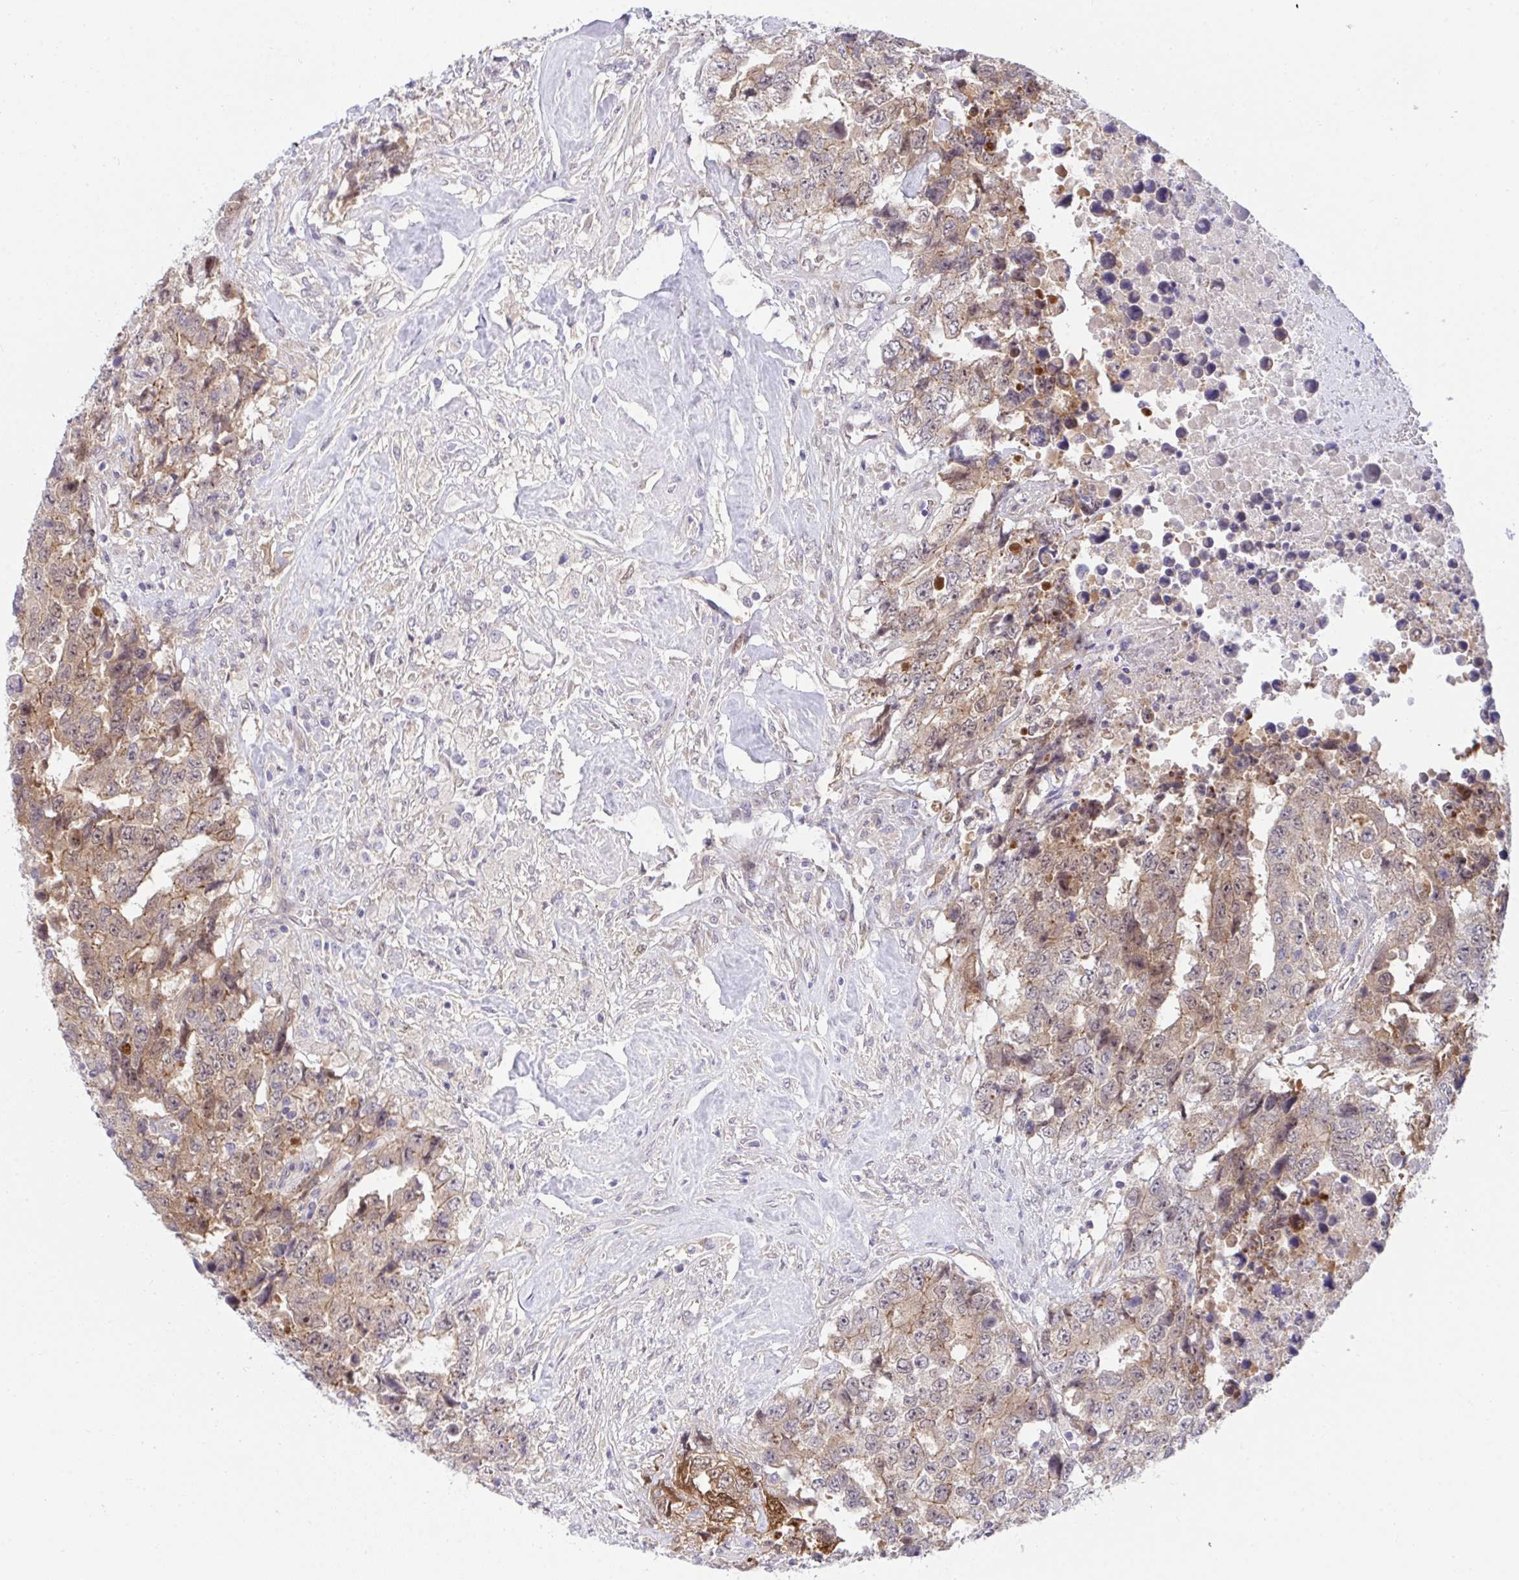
{"staining": {"intensity": "moderate", "quantity": ">75%", "location": "cytoplasmic/membranous"}, "tissue": "testis cancer", "cell_type": "Tumor cells", "image_type": "cancer", "snomed": [{"axis": "morphology", "description": "Carcinoma, Embryonal, NOS"}, {"axis": "topography", "description": "Testis"}], "caption": "The histopathology image demonstrates a brown stain indicating the presence of a protein in the cytoplasmic/membranous of tumor cells in testis embryonal carcinoma.", "gene": "HOXD12", "patient": {"sex": "male", "age": 24}}